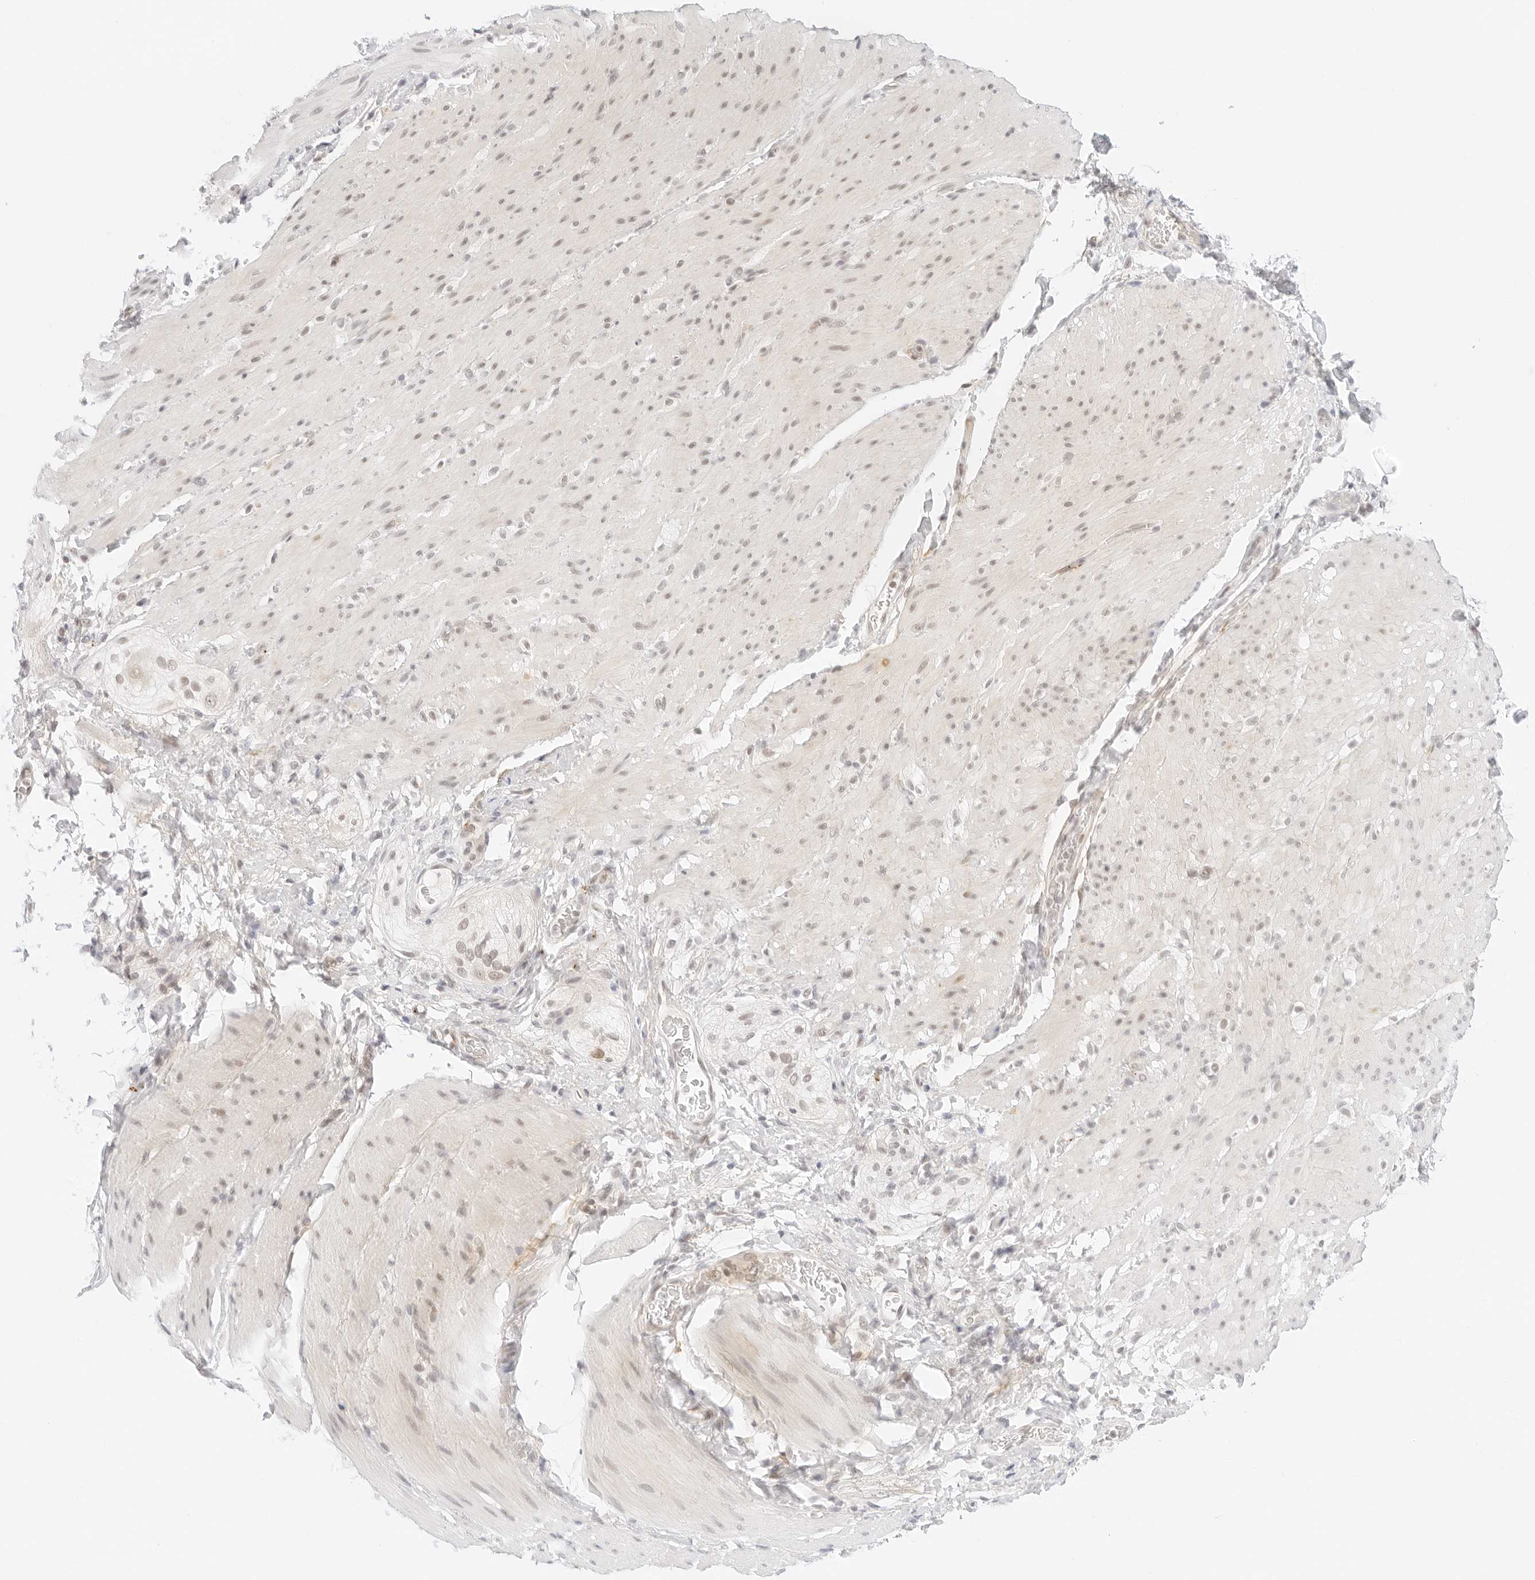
{"staining": {"intensity": "negative", "quantity": "none", "location": "none"}, "tissue": "smooth muscle", "cell_type": "Smooth muscle cells", "image_type": "normal", "snomed": [{"axis": "morphology", "description": "Normal tissue, NOS"}, {"axis": "topography", "description": "Smooth muscle"}, {"axis": "topography", "description": "Small intestine"}], "caption": "Image shows no significant protein staining in smooth muscle cells of unremarkable smooth muscle. The staining is performed using DAB (3,3'-diaminobenzidine) brown chromogen with nuclei counter-stained in using hematoxylin.", "gene": "POLR3C", "patient": {"sex": "female", "age": 84}}